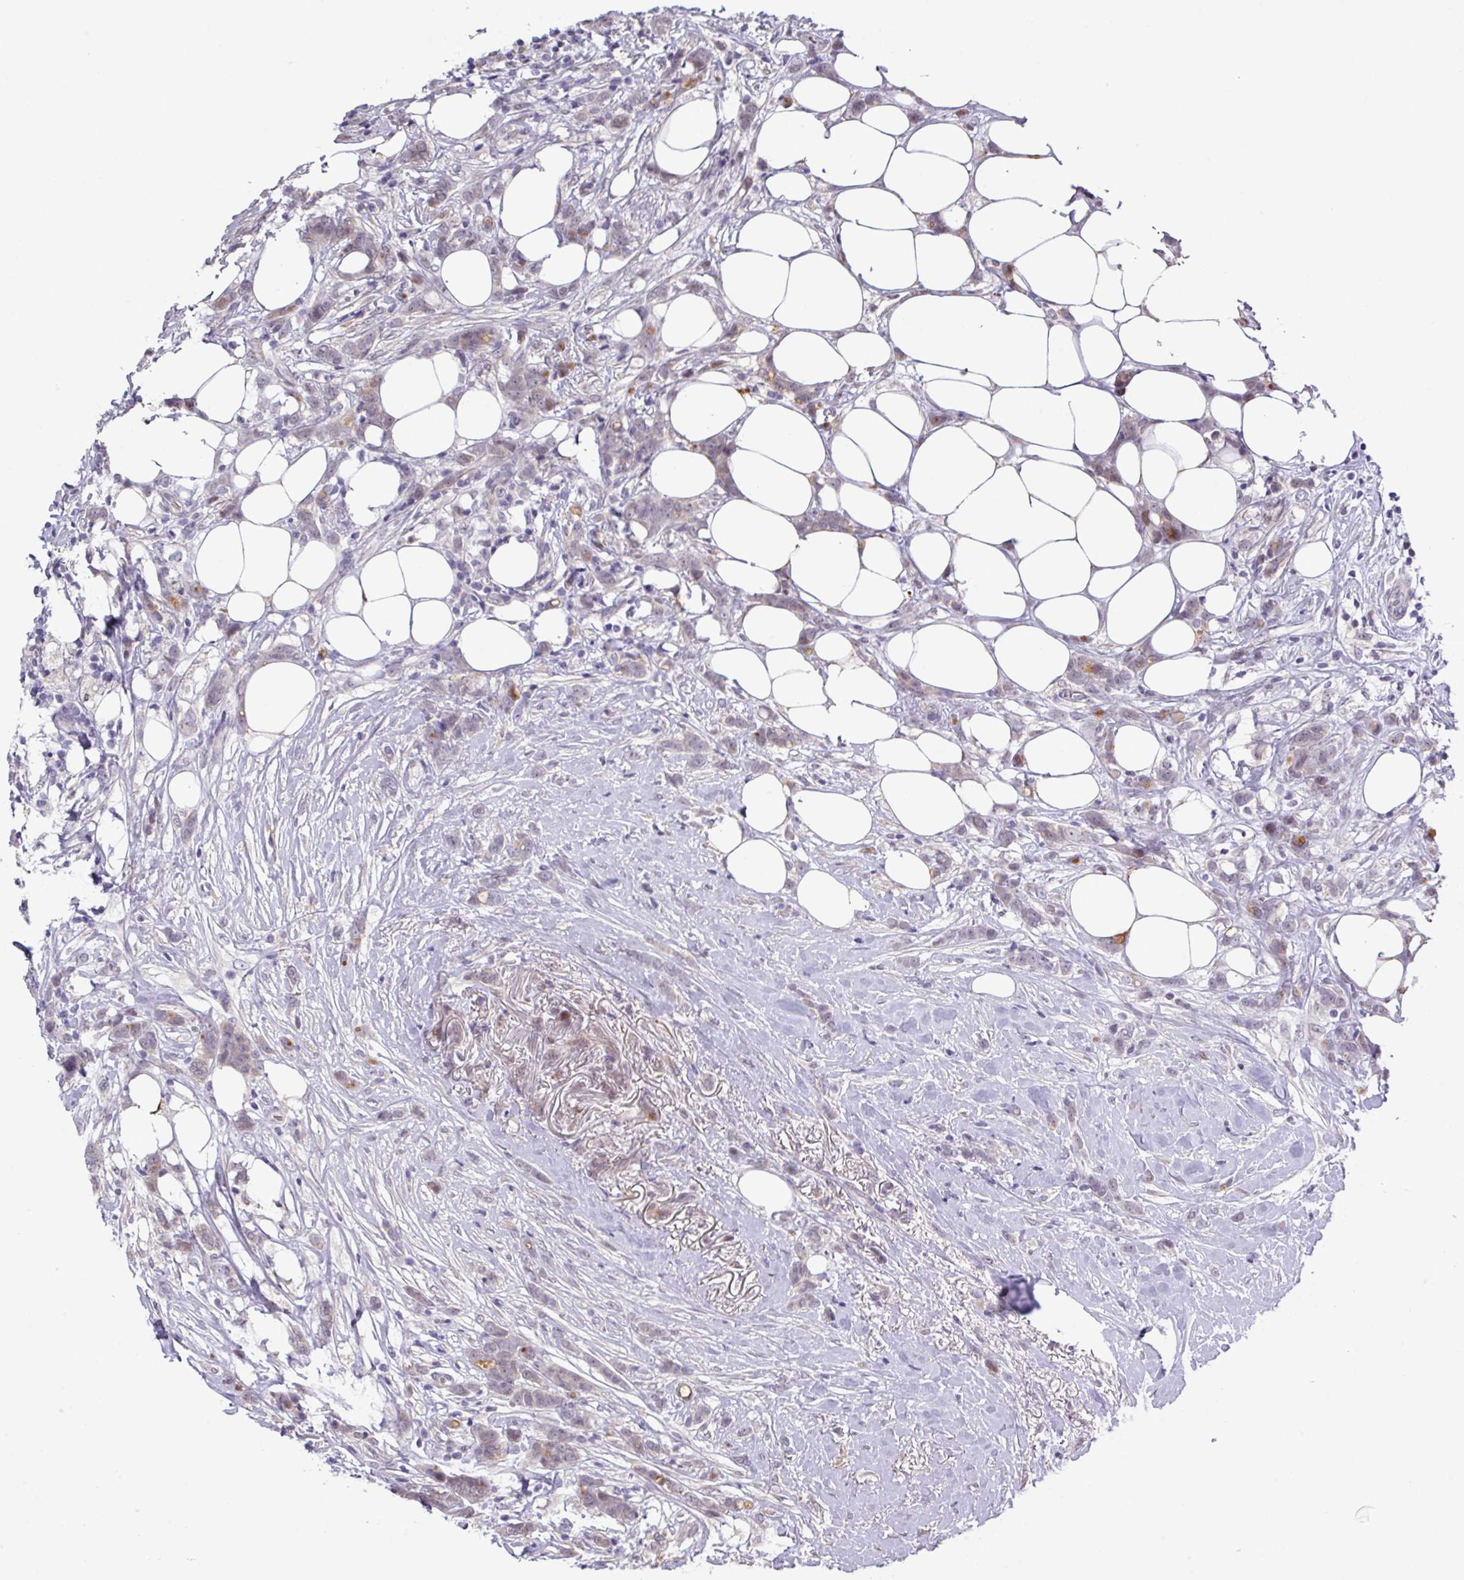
{"staining": {"intensity": "weak", "quantity": "<25%", "location": "cytoplasmic/membranous"}, "tissue": "breast cancer", "cell_type": "Tumor cells", "image_type": "cancer", "snomed": [{"axis": "morphology", "description": "Duct carcinoma"}, {"axis": "topography", "description": "Breast"}], "caption": "Immunohistochemistry (IHC) of human intraductal carcinoma (breast) exhibits no expression in tumor cells.", "gene": "ANKRD13B", "patient": {"sex": "female", "age": 80}}